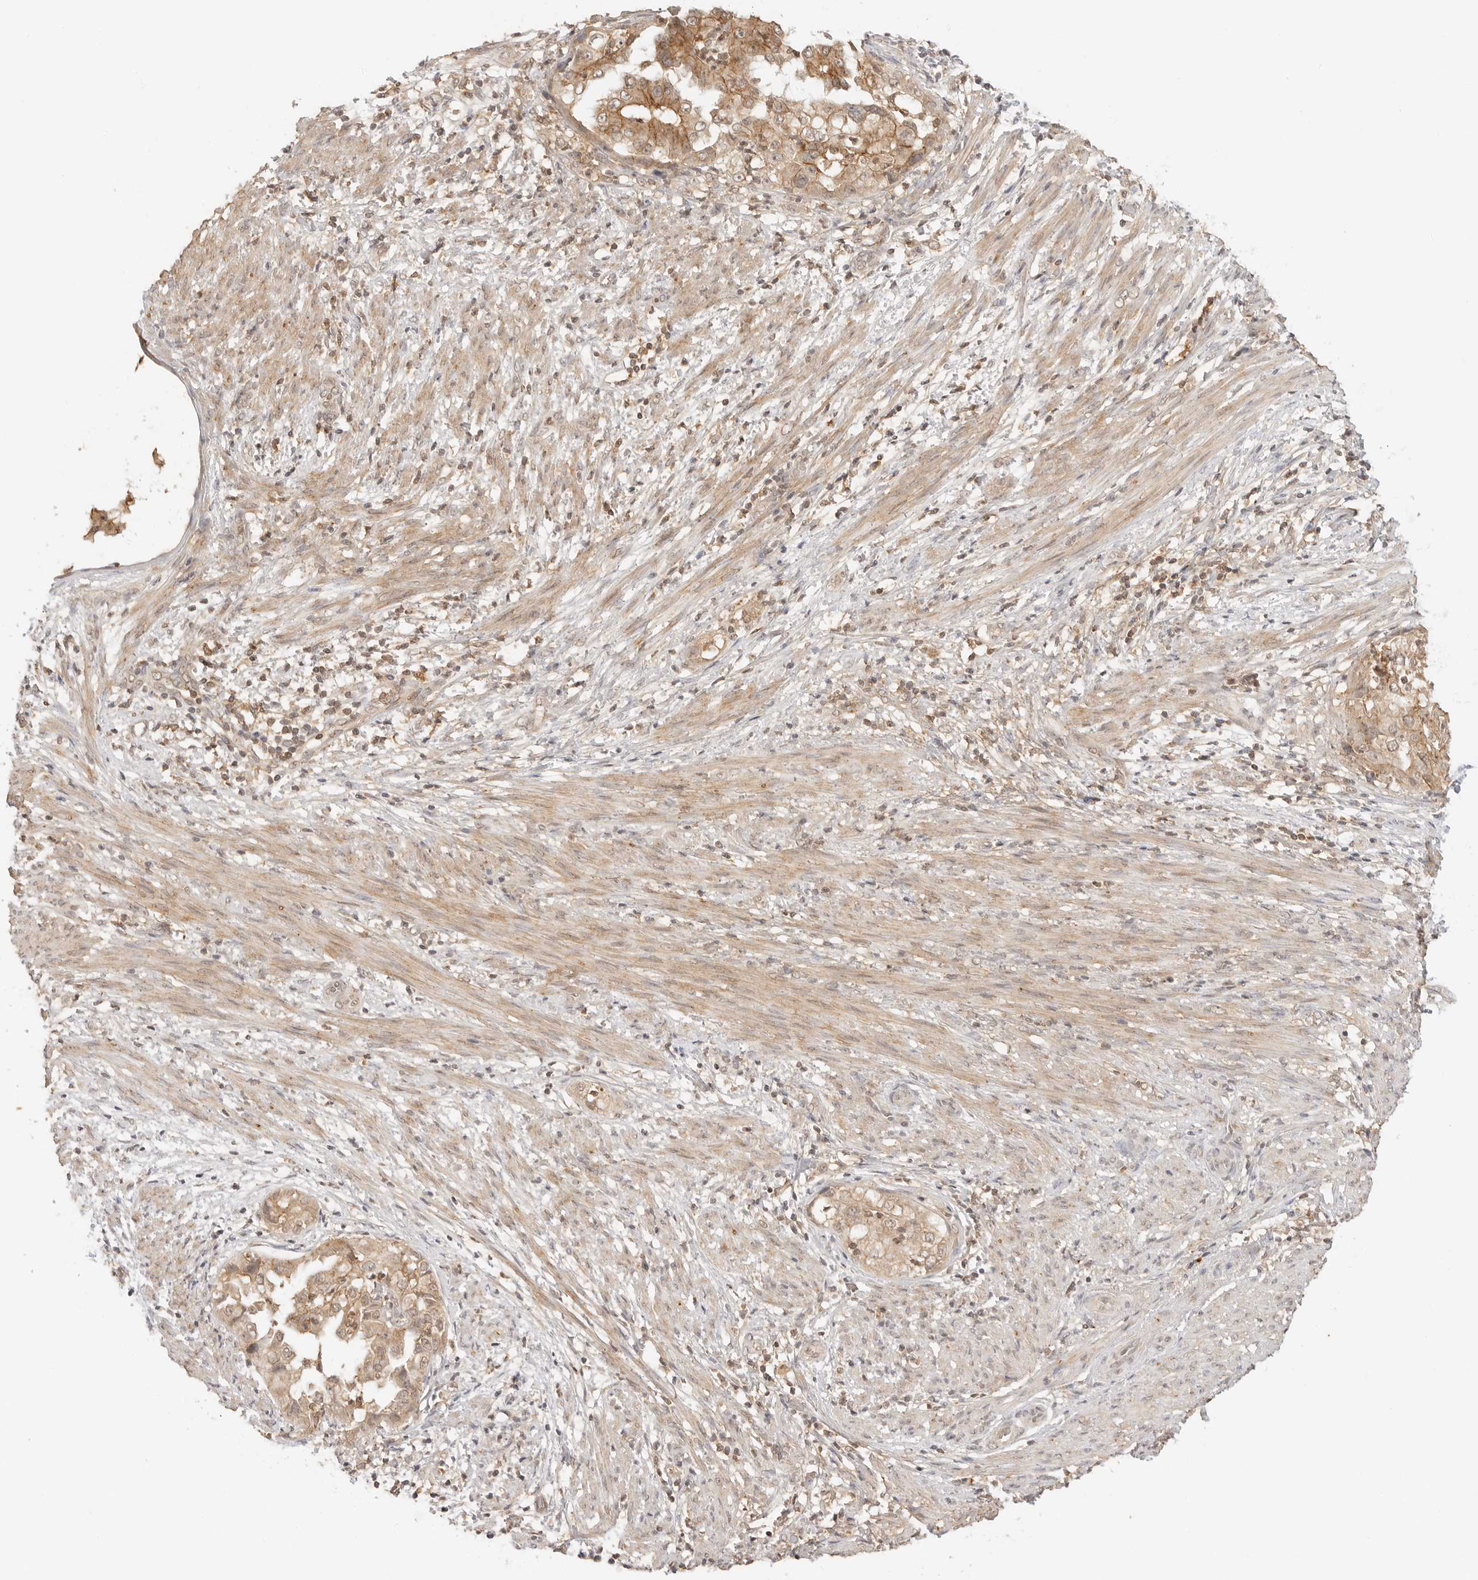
{"staining": {"intensity": "moderate", "quantity": ">75%", "location": "cytoplasmic/membranous"}, "tissue": "endometrial cancer", "cell_type": "Tumor cells", "image_type": "cancer", "snomed": [{"axis": "morphology", "description": "Adenocarcinoma, NOS"}, {"axis": "topography", "description": "Endometrium"}], "caption": "About >75% of tumor cells in human endometrial cancer exhibit moderate cytoplasmic/membranous protein expression as visualized by brown immunohistochemical staining.", "gene": "EPHA1", "patient": {"sex": "female", "age": 85}}